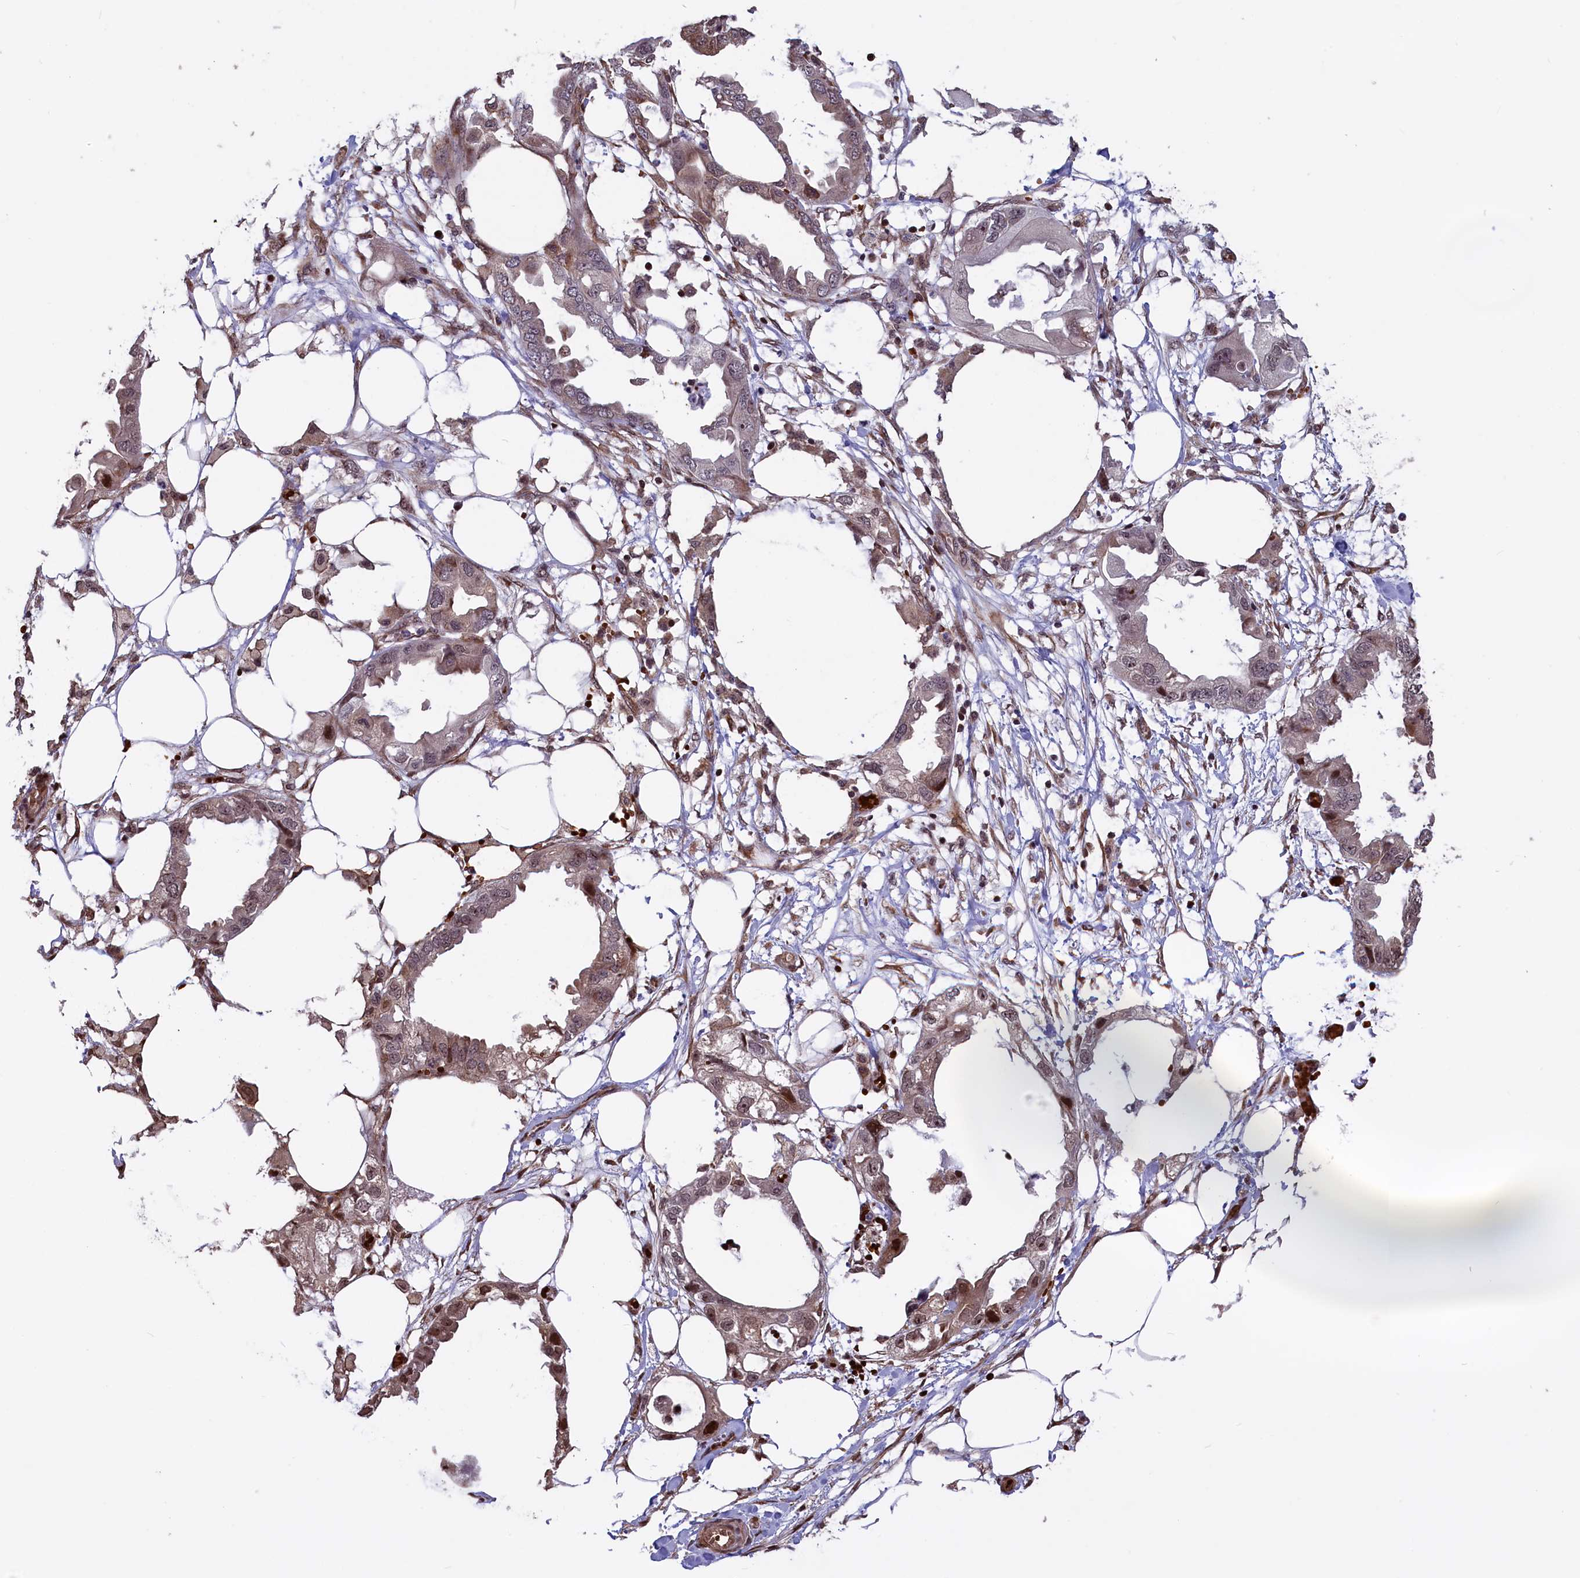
{"staining": {"intensity": "moderate", "quantity": ">75%", "location": "cytoplasmic/membranous,nuclear"}, "tissue": "endometrial cancer", "cell_type": "Tumor cells", "image_type": "cancer", "snomed": [{"axis": "morphology", "description": "Adenocarcinoma, NOS"}, {"axis": "morphology", "description": "Adenocarcinoma, metastatic, NOS"}, {"axis": "topography", "description": "Adipose tissue"}, {"axis": "topography", "description": "Endometrium"}], "caption": "This histopathology image exhibits immunohistochemistry staining of endometrial adenocarcinoma, with medium moderate cytoplasmic/membranous and nuclear positivity in approximately >75% of tumor cells.", "gene": "SHFL", "patient": {"sex": "female", "age": 67}}